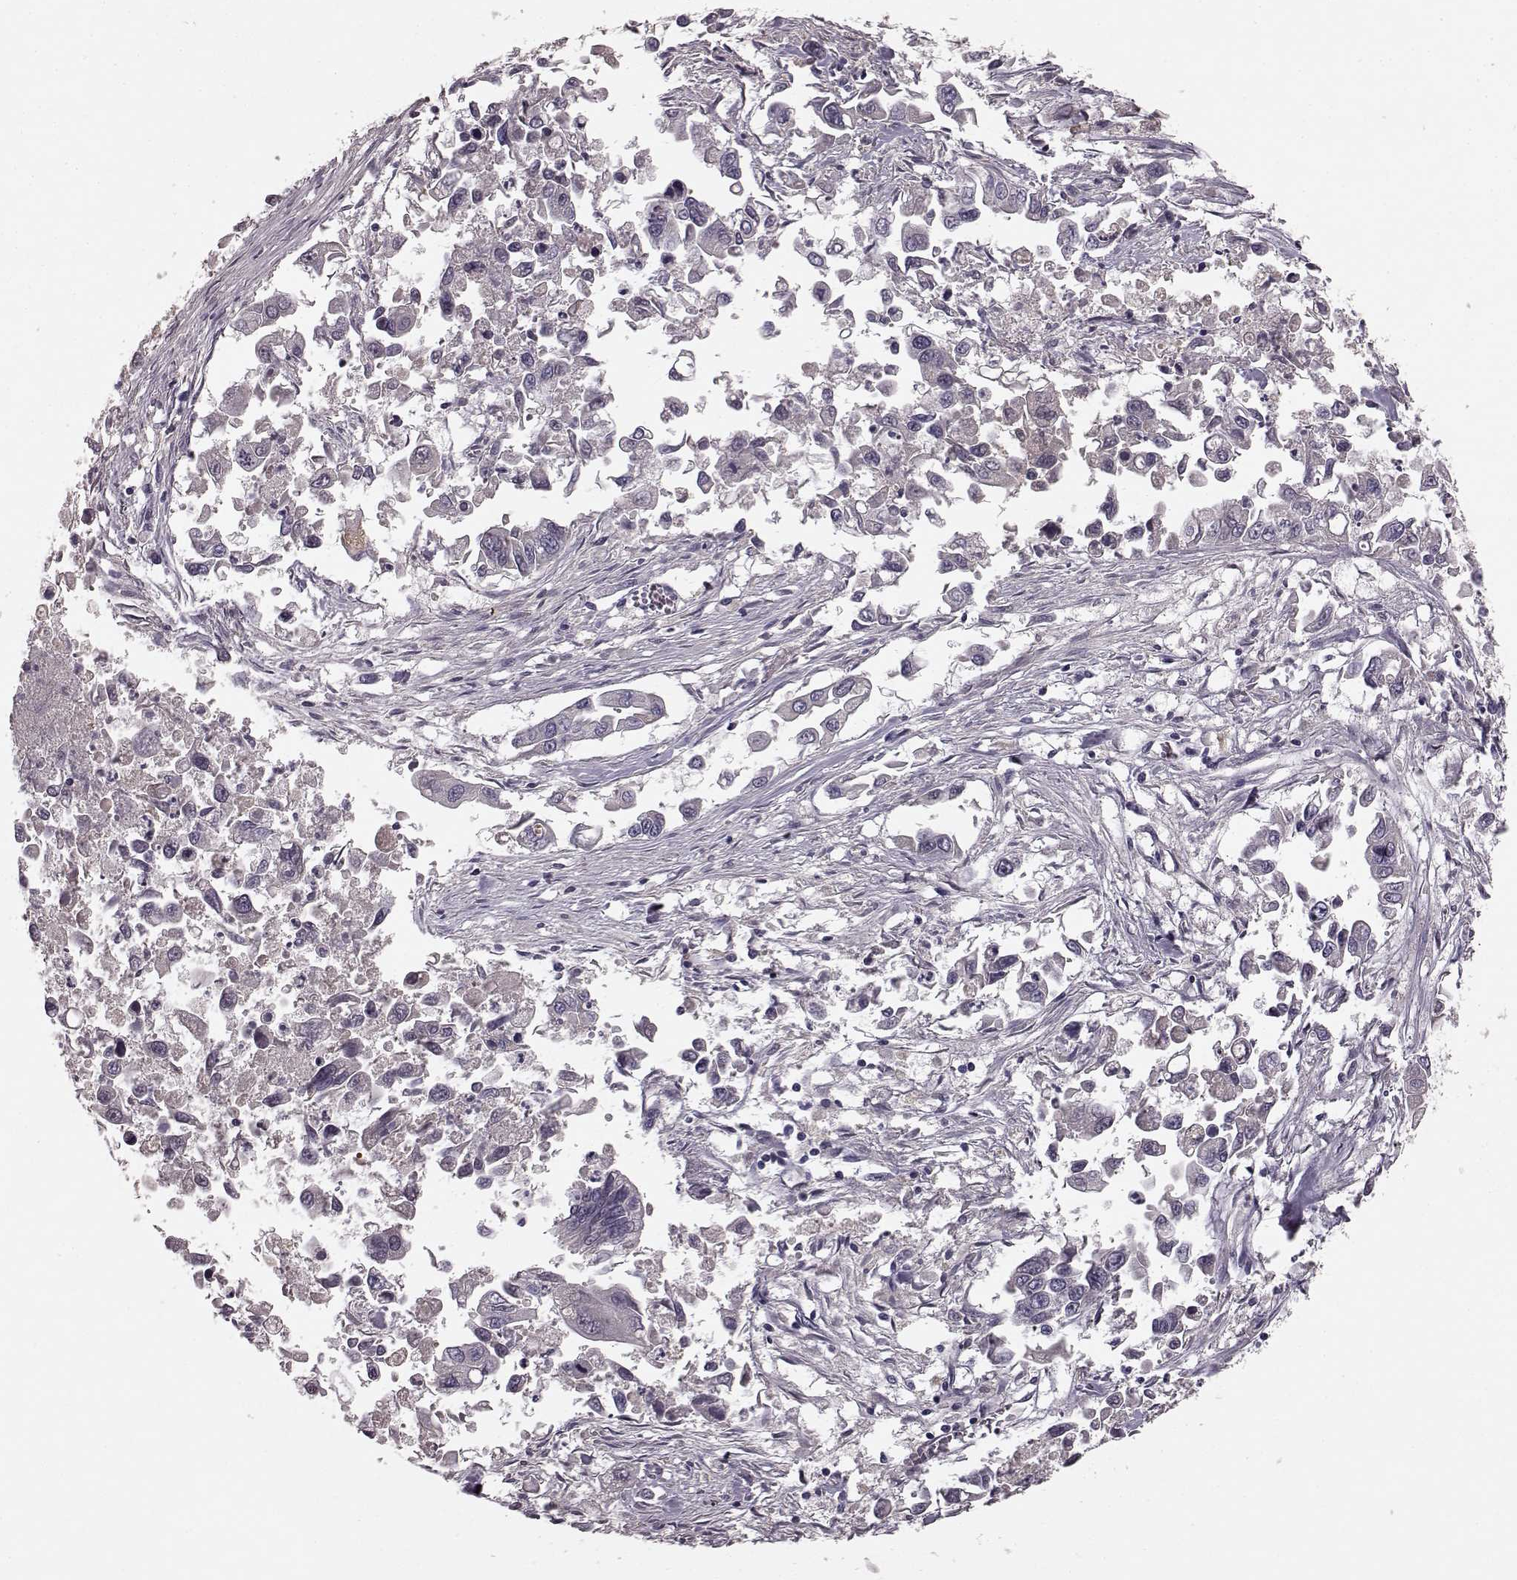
{"staining": {"intensity": "negative", "quantity": "none", "location": "none"}, "tissue": "pancreatic cancer", "cell_type": "Tumor cells", "image_type": "cancer", "snomed": [{"axis": "morphology", "description": "Adenocarcinoma, NOS"}, {"axis": "topography", "description": "Pancreas"}], "caption": "There is no significant positivity in tumor cells of pancreatic cancer (adenocarcinoma).", "gene": "SLC22A18", "patient": {"sex": "female", "age": 83}}